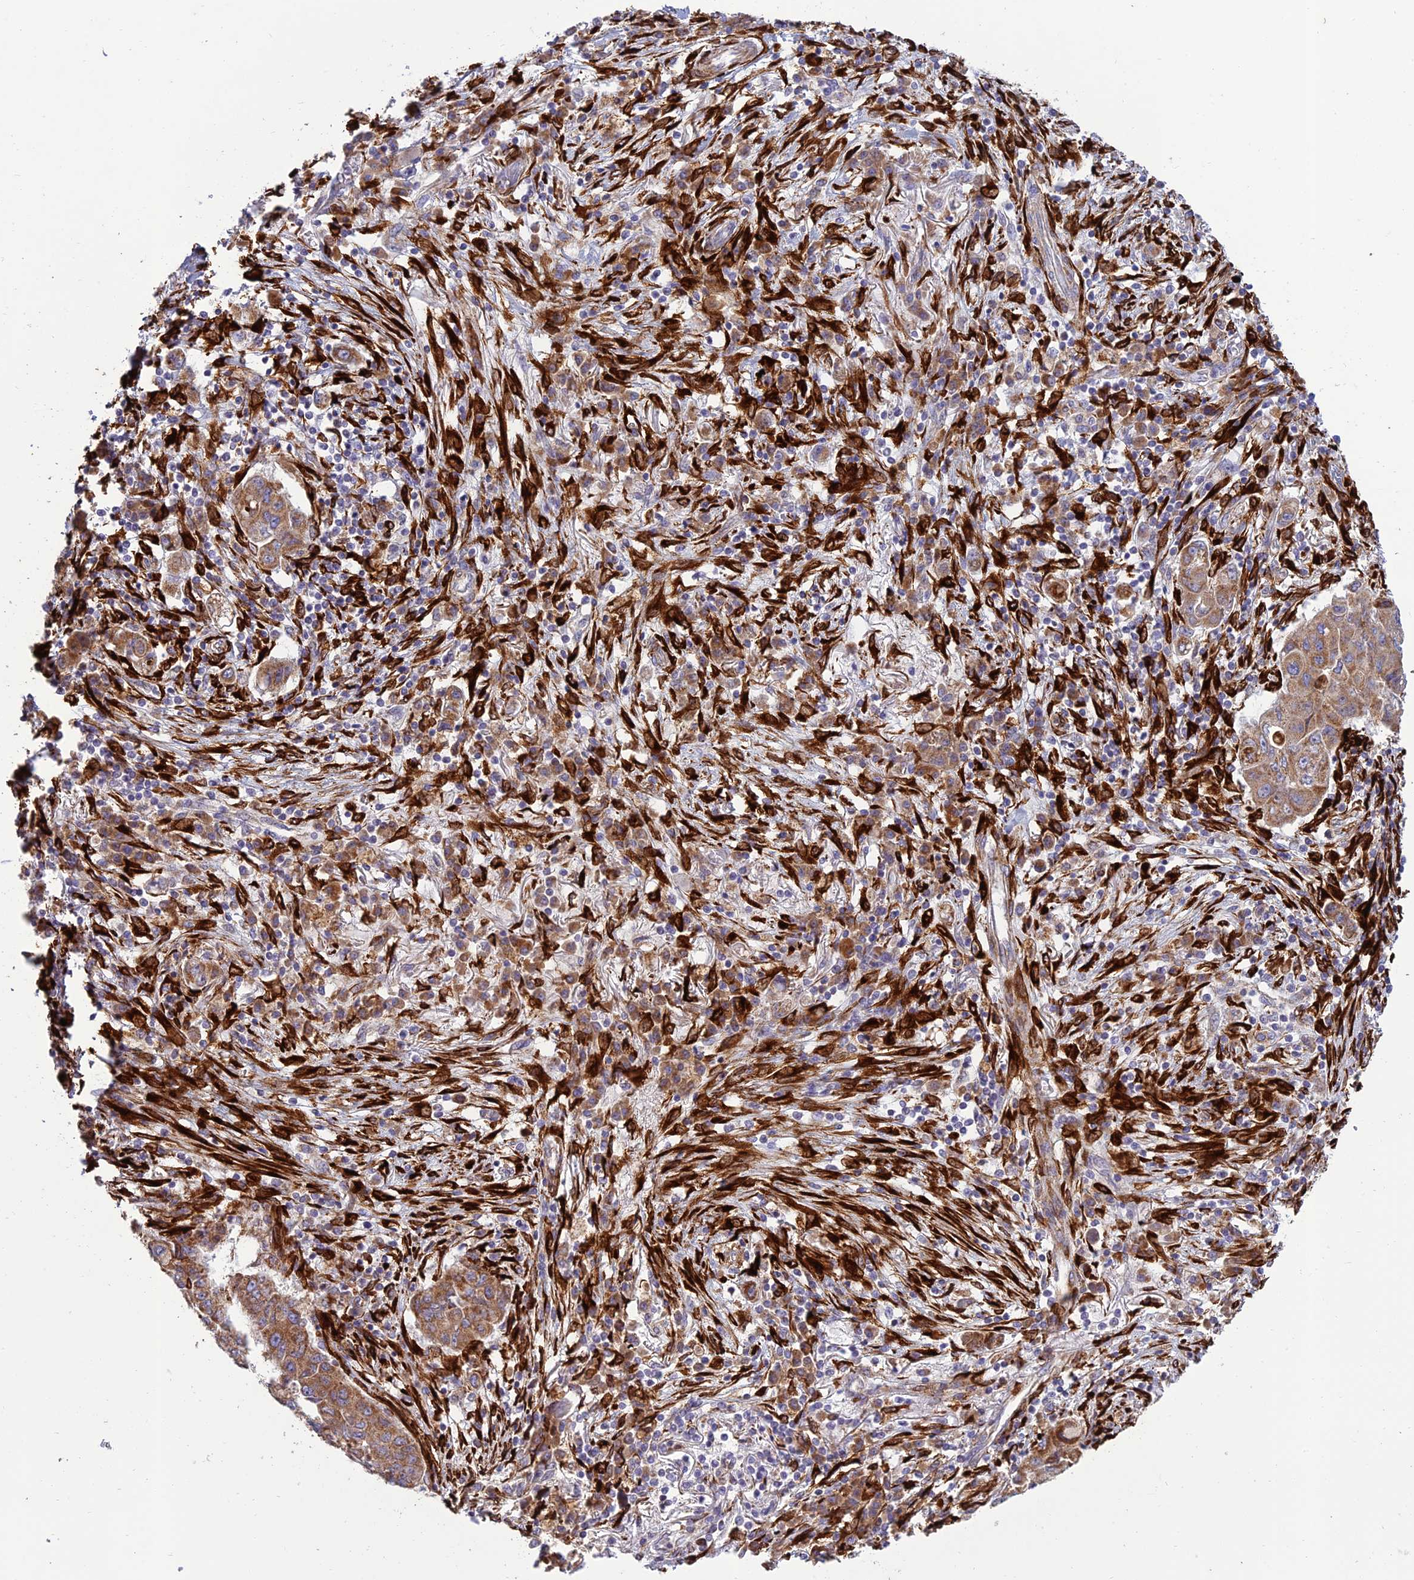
{"staining": {"intensity": "moderate", "quantity": ">75%", "location": "cytoplasmic/membranous"}, "tissue": "lung cancer", "cell_type": "Tumor cells", "image_type": "cancer", "snomed": [{"axis": "morphology", "description": "Squamous cell carcinoma, NOS"}, {"axis": "topography", "description": "Lung"}], "caption": "IHC micrograph of lung squamous cell carcinoma stained for a protein (brown), which reveals medium levels of moderate cytoplasmic/membranous positivity in about >75% of tumor cells.", "gene": "RCN3", "patient": {"sex": "male", "age": 74}}